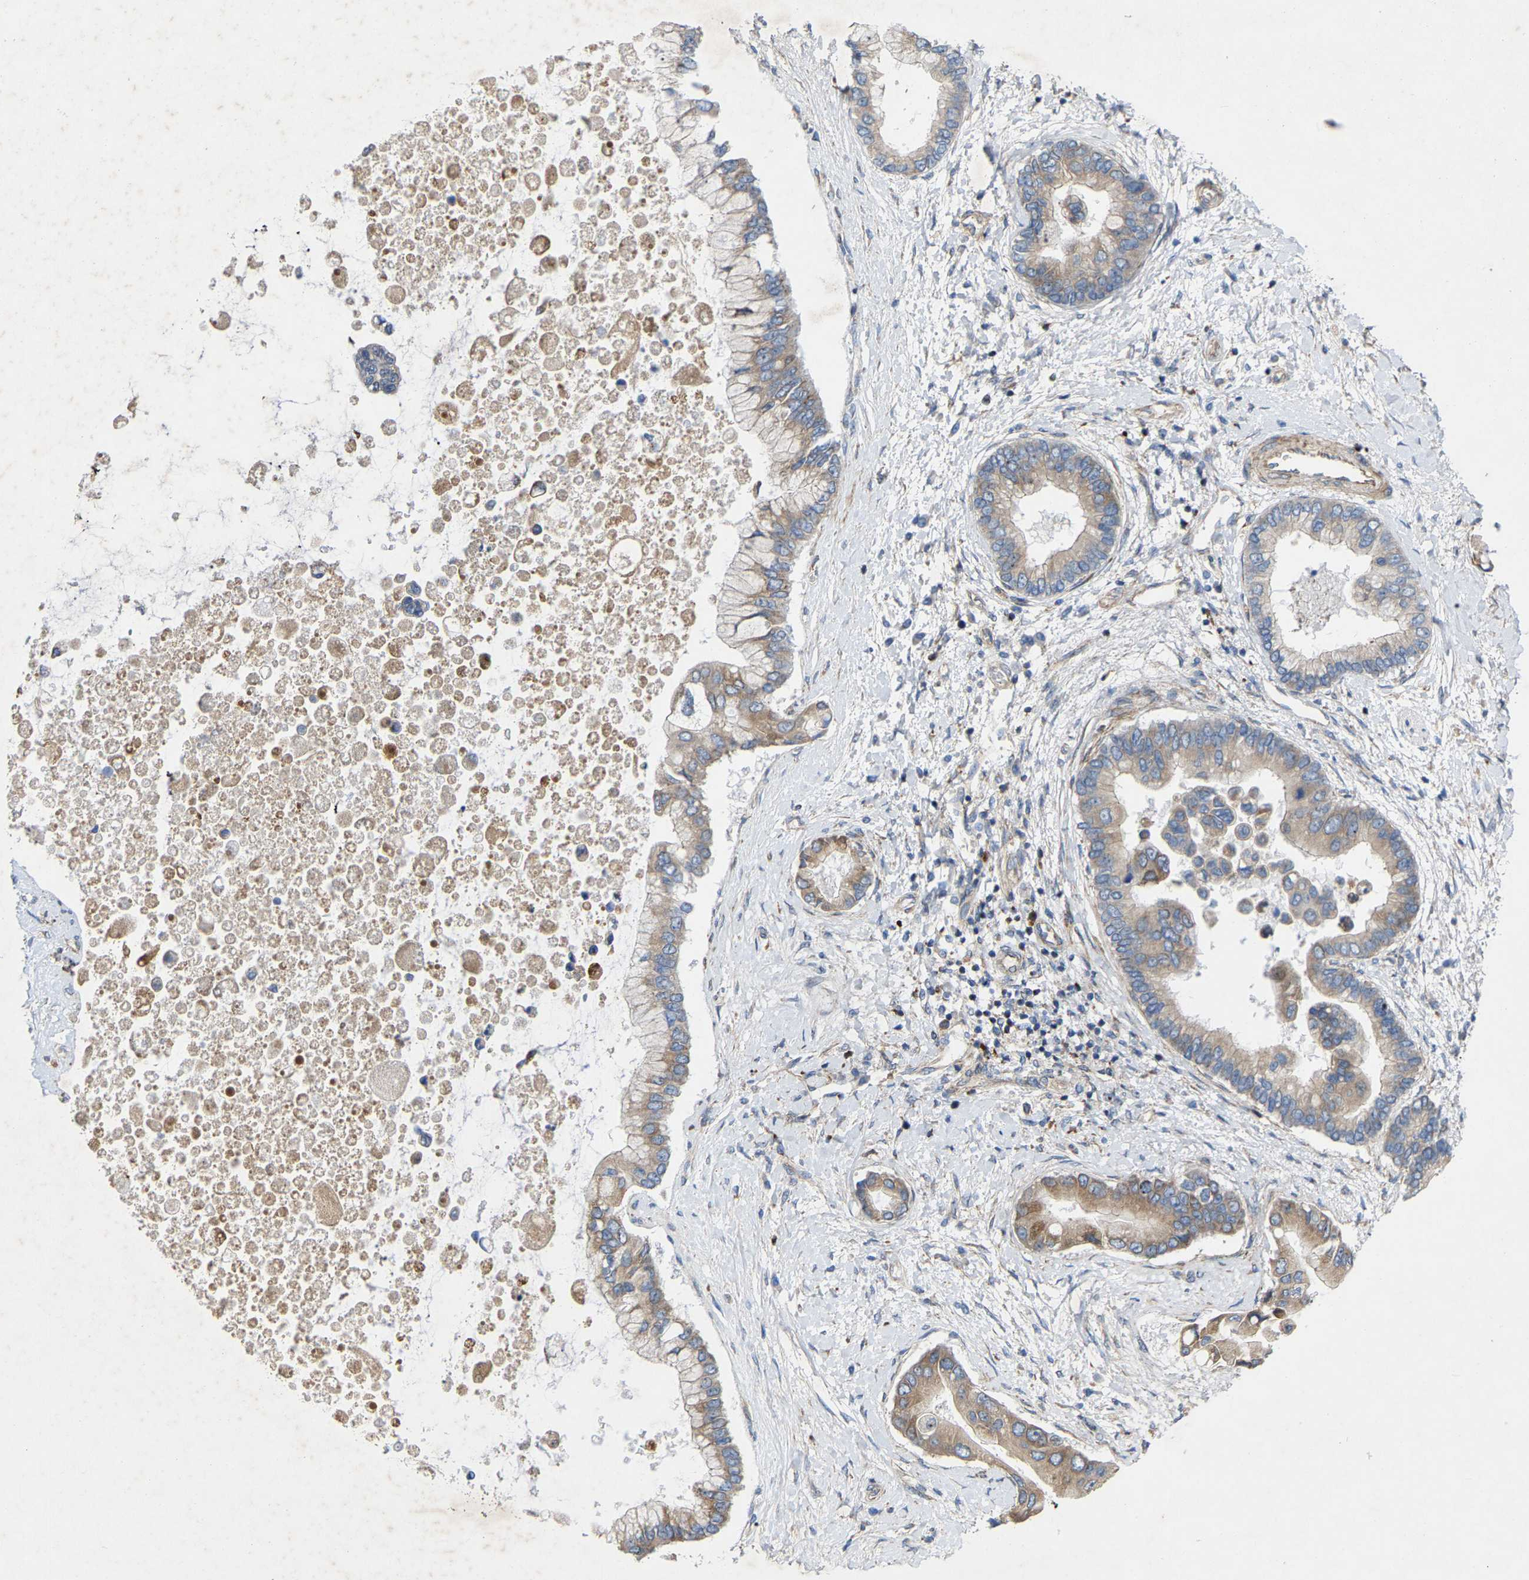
{"staining": {"intensity": "moderate", "quantity": ">75%", "location": "cytoplasmic/membranous"}, "tissue": "liver cancer", "cell_type": "Tumor cells", "image_type": "cancer", "snomed": [{"axis": "morphology", "description": "Cholangiocarcinoma"}, {"axis": "topography", "description": "Liver"}], "caption": "Immunohistochemistry image of liver cholangiocarcinoma stained for a protein (brown), which reveals medium levels of moderate cytoplasmic/membranous staining in about >75% of tumor cells.", "gene": "TOR1B", "patient": {"sex": "male", "age": 50}}